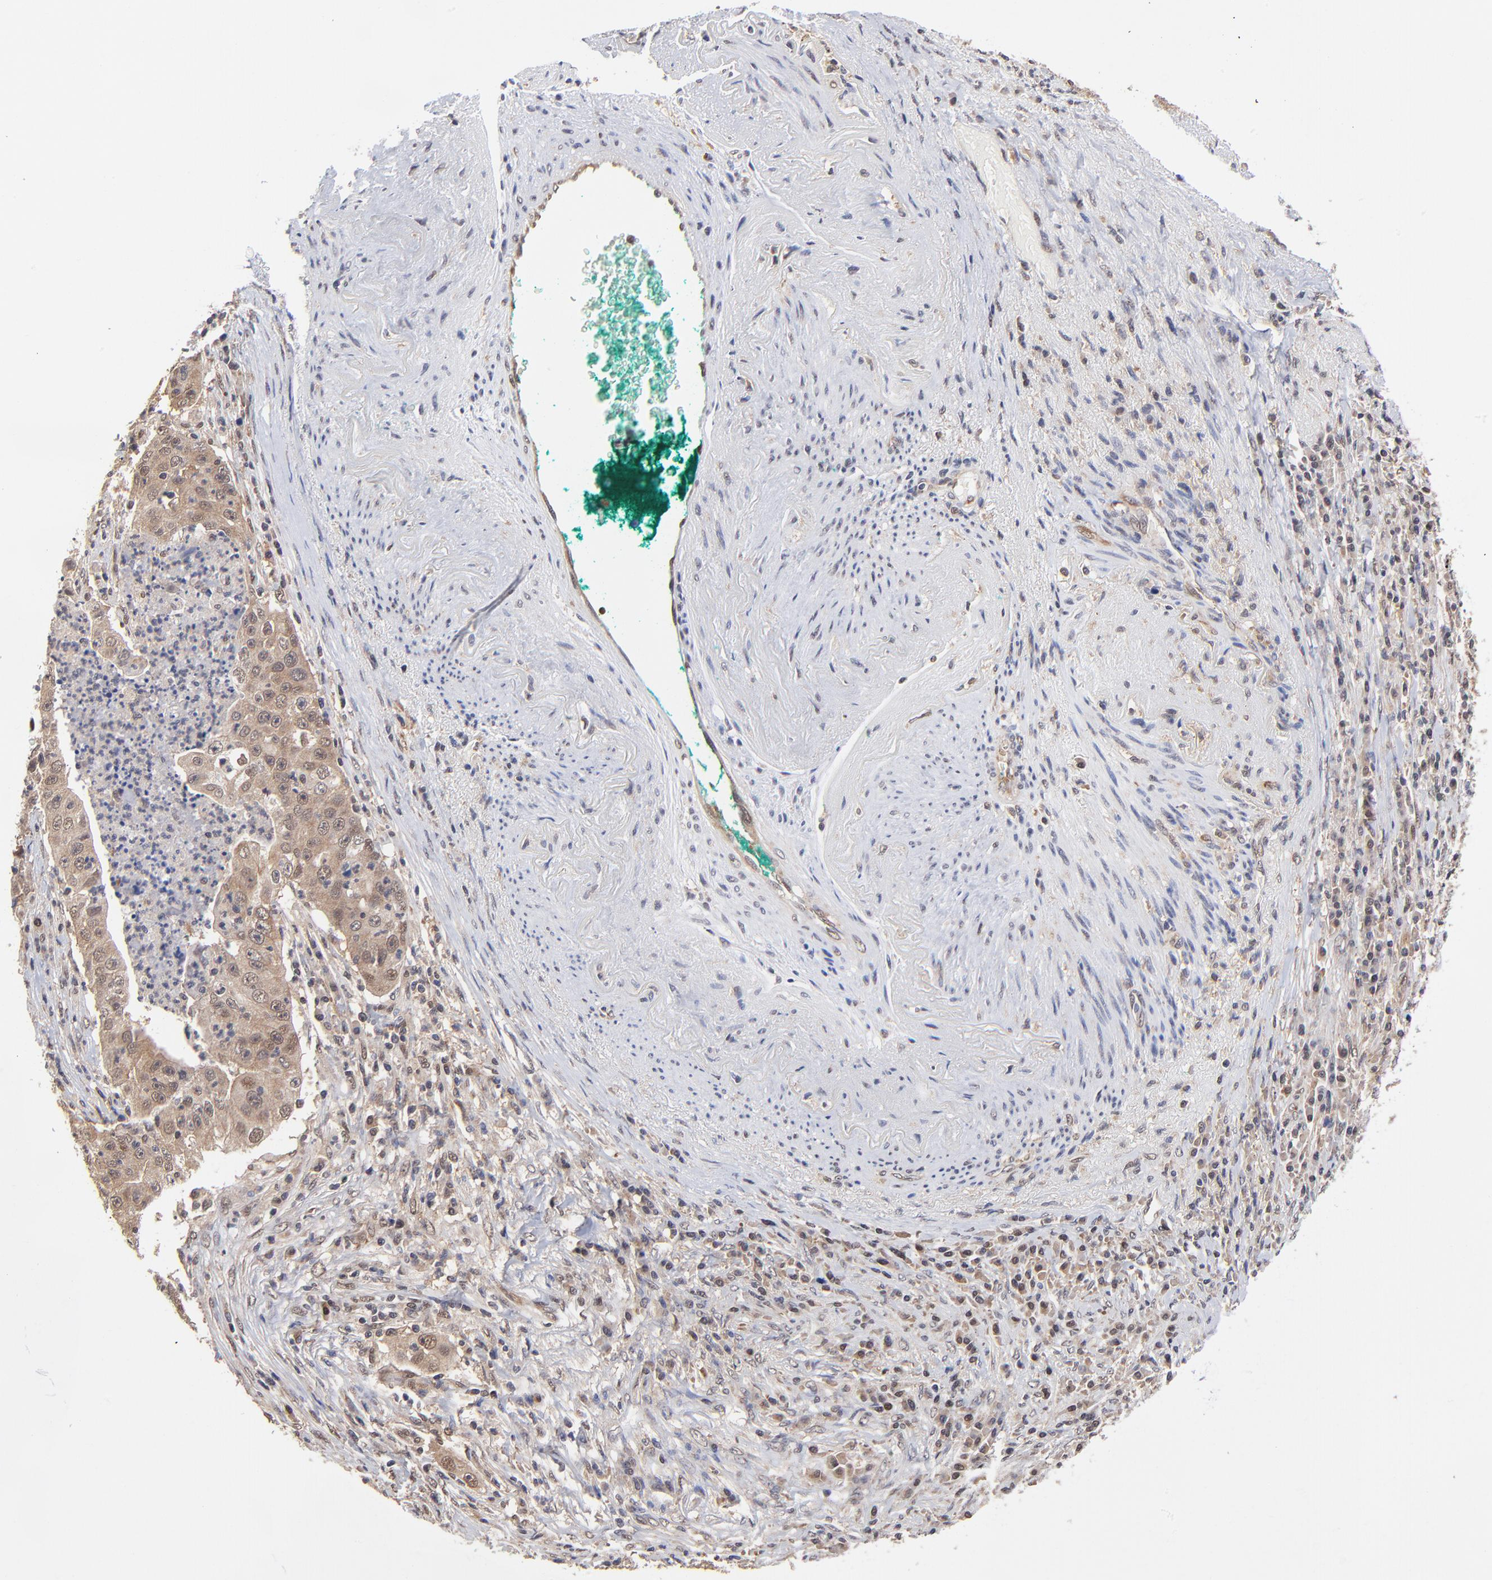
{"staining": {"intensity": "moderate", "quantity": "<25%", "location": "nuclear"}, "tissue": "lung cancer", "cell_type": "Tumor cells", "image_type": "cancer", "snomed": [{"axis": "morphology", "description": "Squamous cell carcinoma, NOS"}, {"axis": "topography", "description": "Lung"}], "caption": "An IHC histopathology image of tumor tissue is shown. Protein staining in brown shows moderate nuclear positivity in lung cancer within tumor cells.", "gene": "PSMC4", "patient": {"sex": "male", "age": 64}}